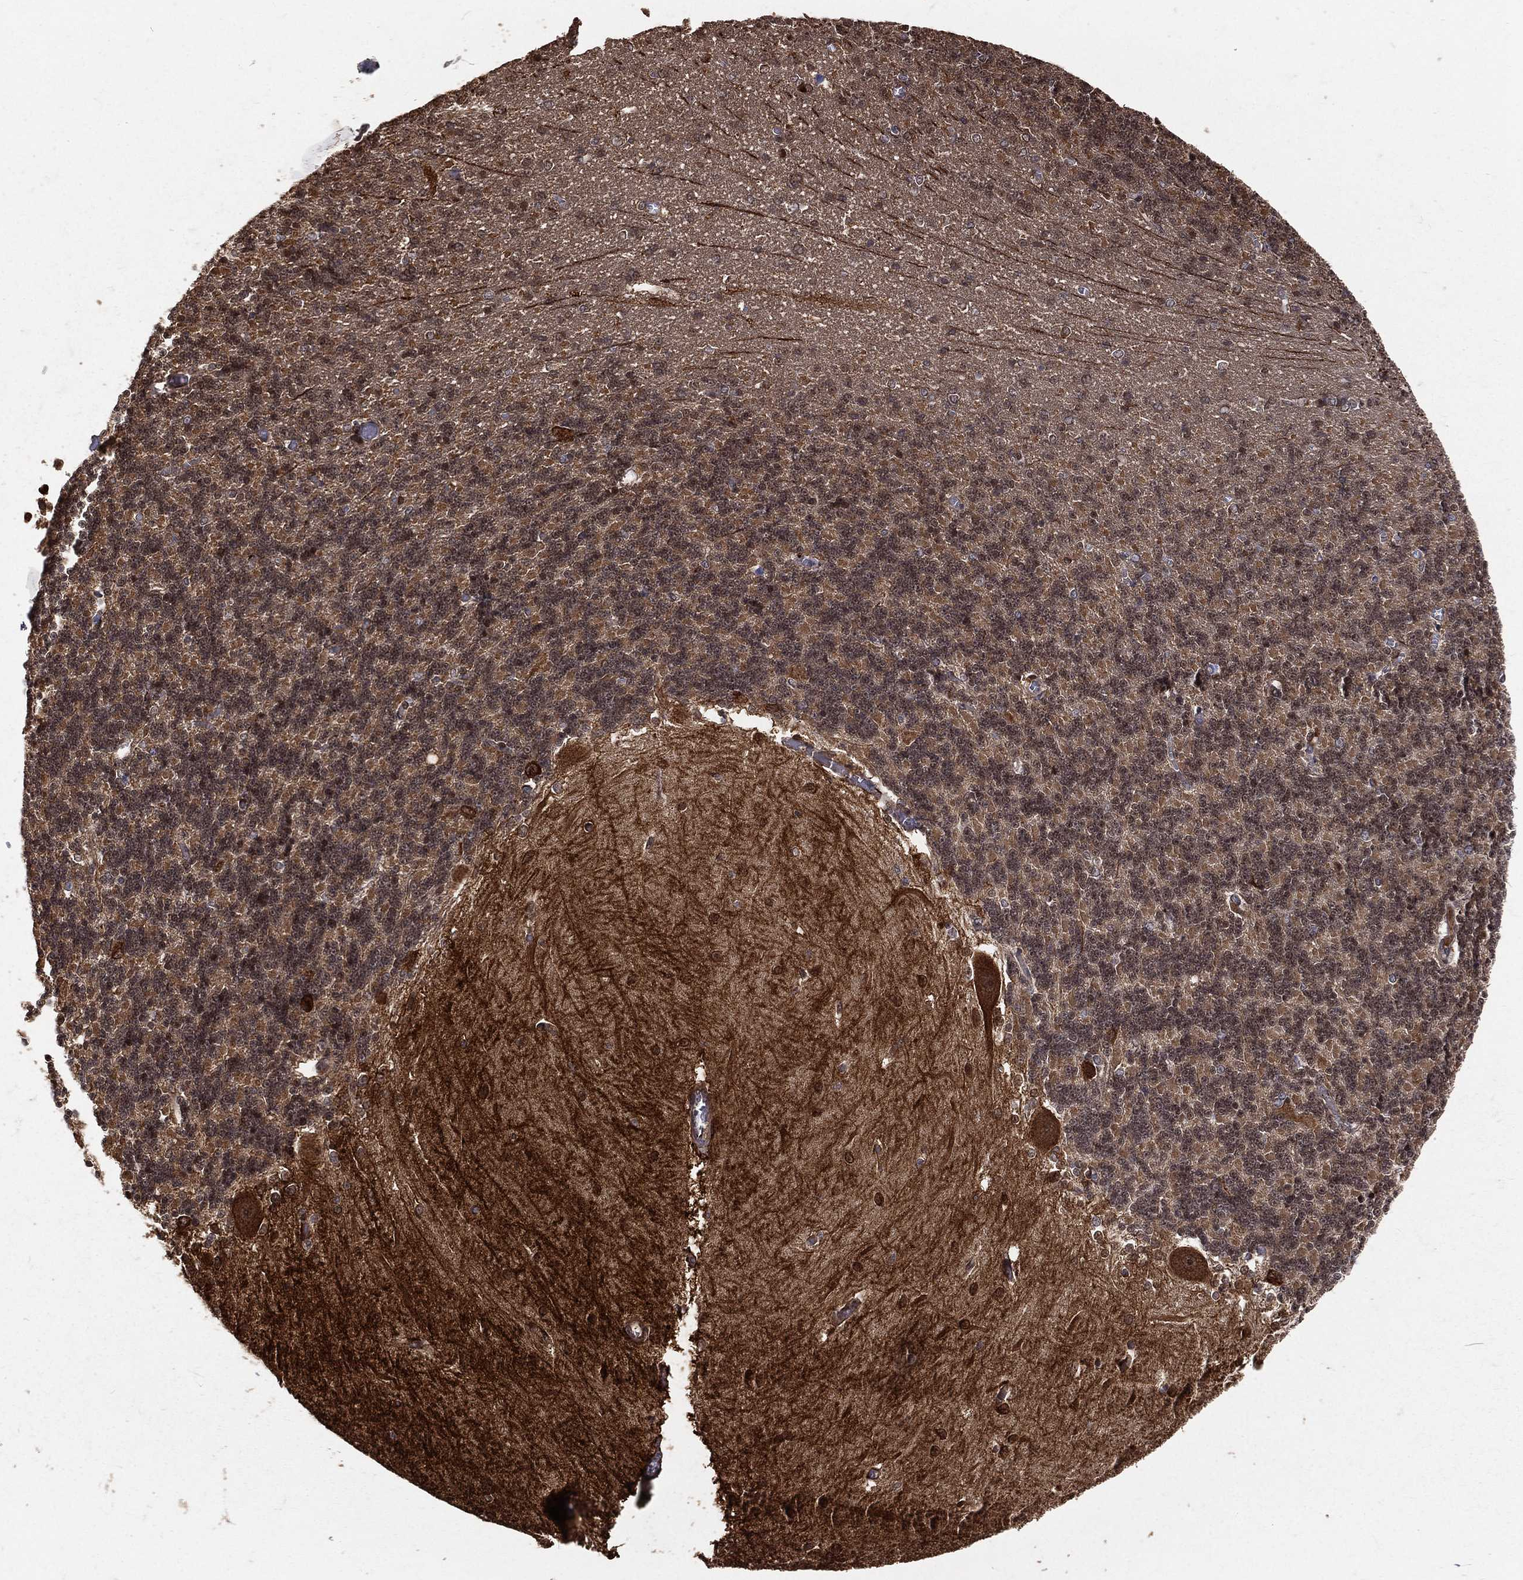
{"staining": {"intensity": "moderate", "quantity": "25%-75%", "location": "nuclear"}, "tissue": "cerebellum", "cell_type": "Cells in granular layer", "image_type": "normal", "snomed": [{"axis": "morphology", "description": "Normal tissue, NOS"}, {"axis": "topography", "description": "Cerebellum"}], "caption": "IHC (DAB (3,3'-diaminobenzidine)) staining of unremarkable cerebellum shows moderate nuclear protein staining in approximately 25%-75% of cells in granular layer.", "gene": "MAPK1", "patient": {"sex": "male", "age": 37}}